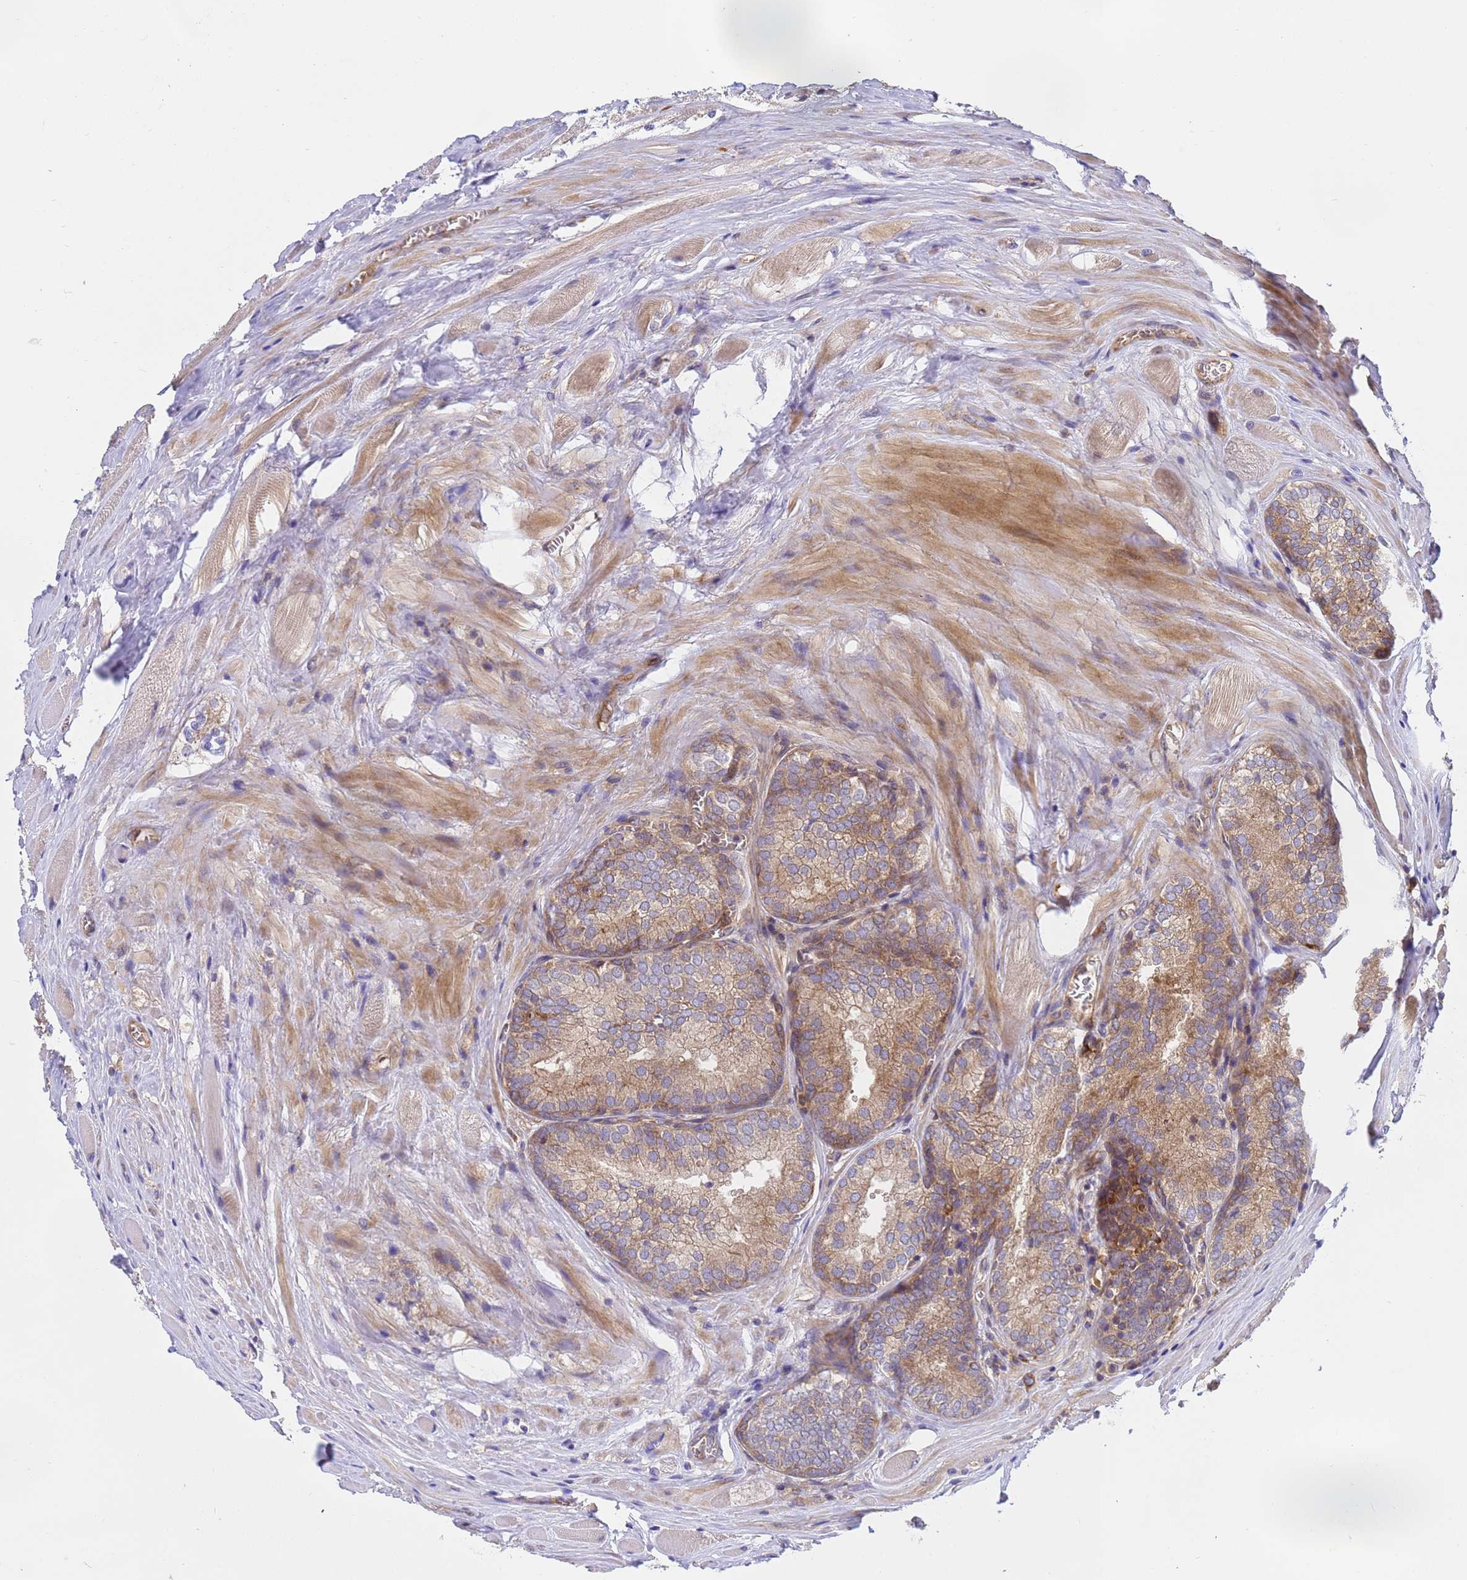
{"staining": {"intensity": "moderate", "quantity": "25%-75%", "location": "cytoplasmic/membranous"}, "tissue": "prostate cancer", "cell_type": "Tumor cells", "image_type": "cancer", "snomed": [{"axis": "morphology", "description": "Adenocarcinoma, Low grade"}, {"axis": "topography", "description": "Prostate"}], "caption": "Tumor cells display moderate cytoplasmic/membranous expression in about 25%-75% of cells in prostate low-grade adenocarcinoma.", "gene": "BECN1", "patient": {"sex": "male", "age": 67}}